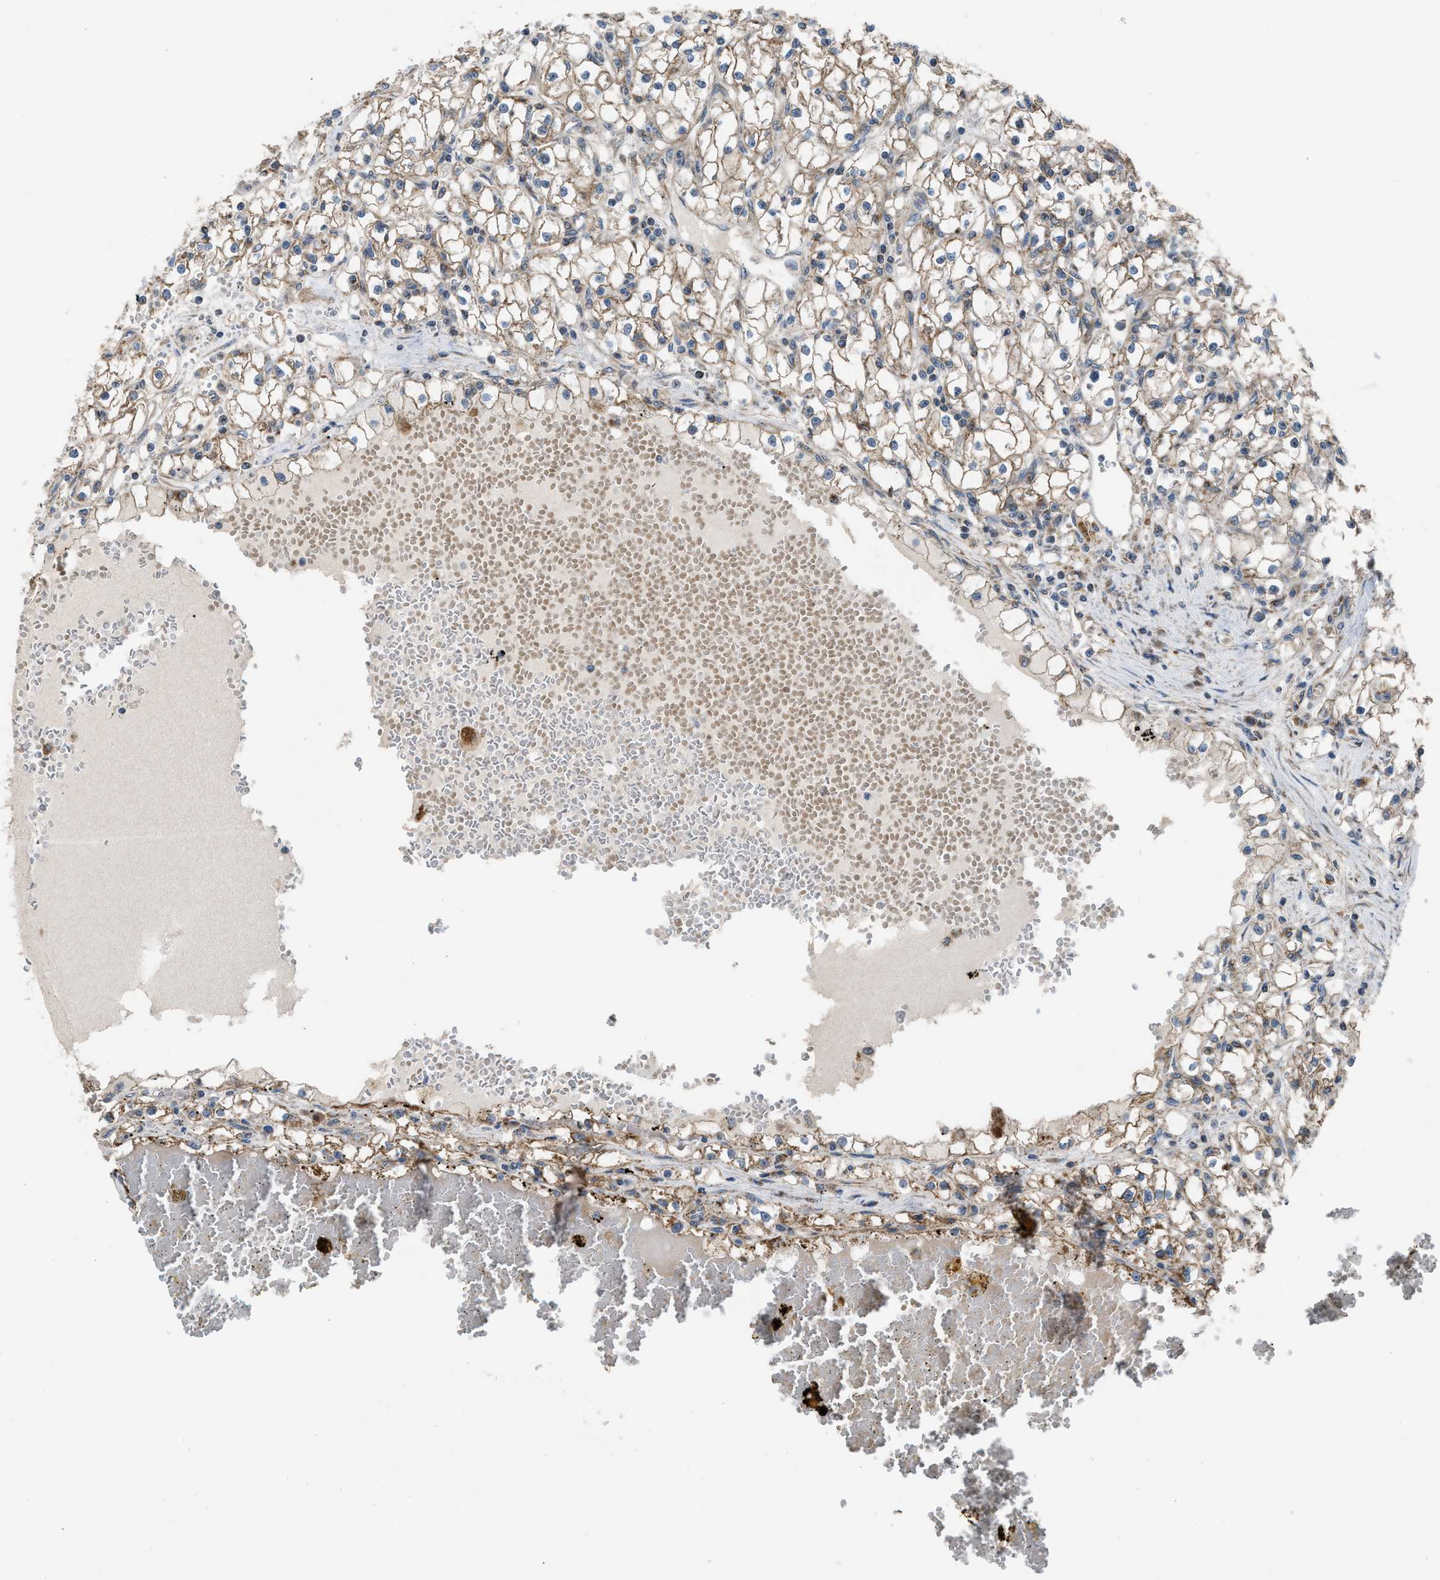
{"staining": {"intensity": "moderate", "quantity": ">75%", "location": "cytoplasmic/membranous"}, "tissue": "renal cancer", "cell_type": "Tumor cells", "image_type": "cancer", "snomed": [{"axis": "morphology", "description": "Adenocarcinoma, NOS"}, {"axis": "topography", "description": "Kidney"}], "caption": "This is a photomicrograph of IHC staining of renal cancer, which shows moderate expression in the cytoplasmic/membranous of tumor cells.", "gene": "SLC10A3", "patient": {"sex": "male", "age": 56}}